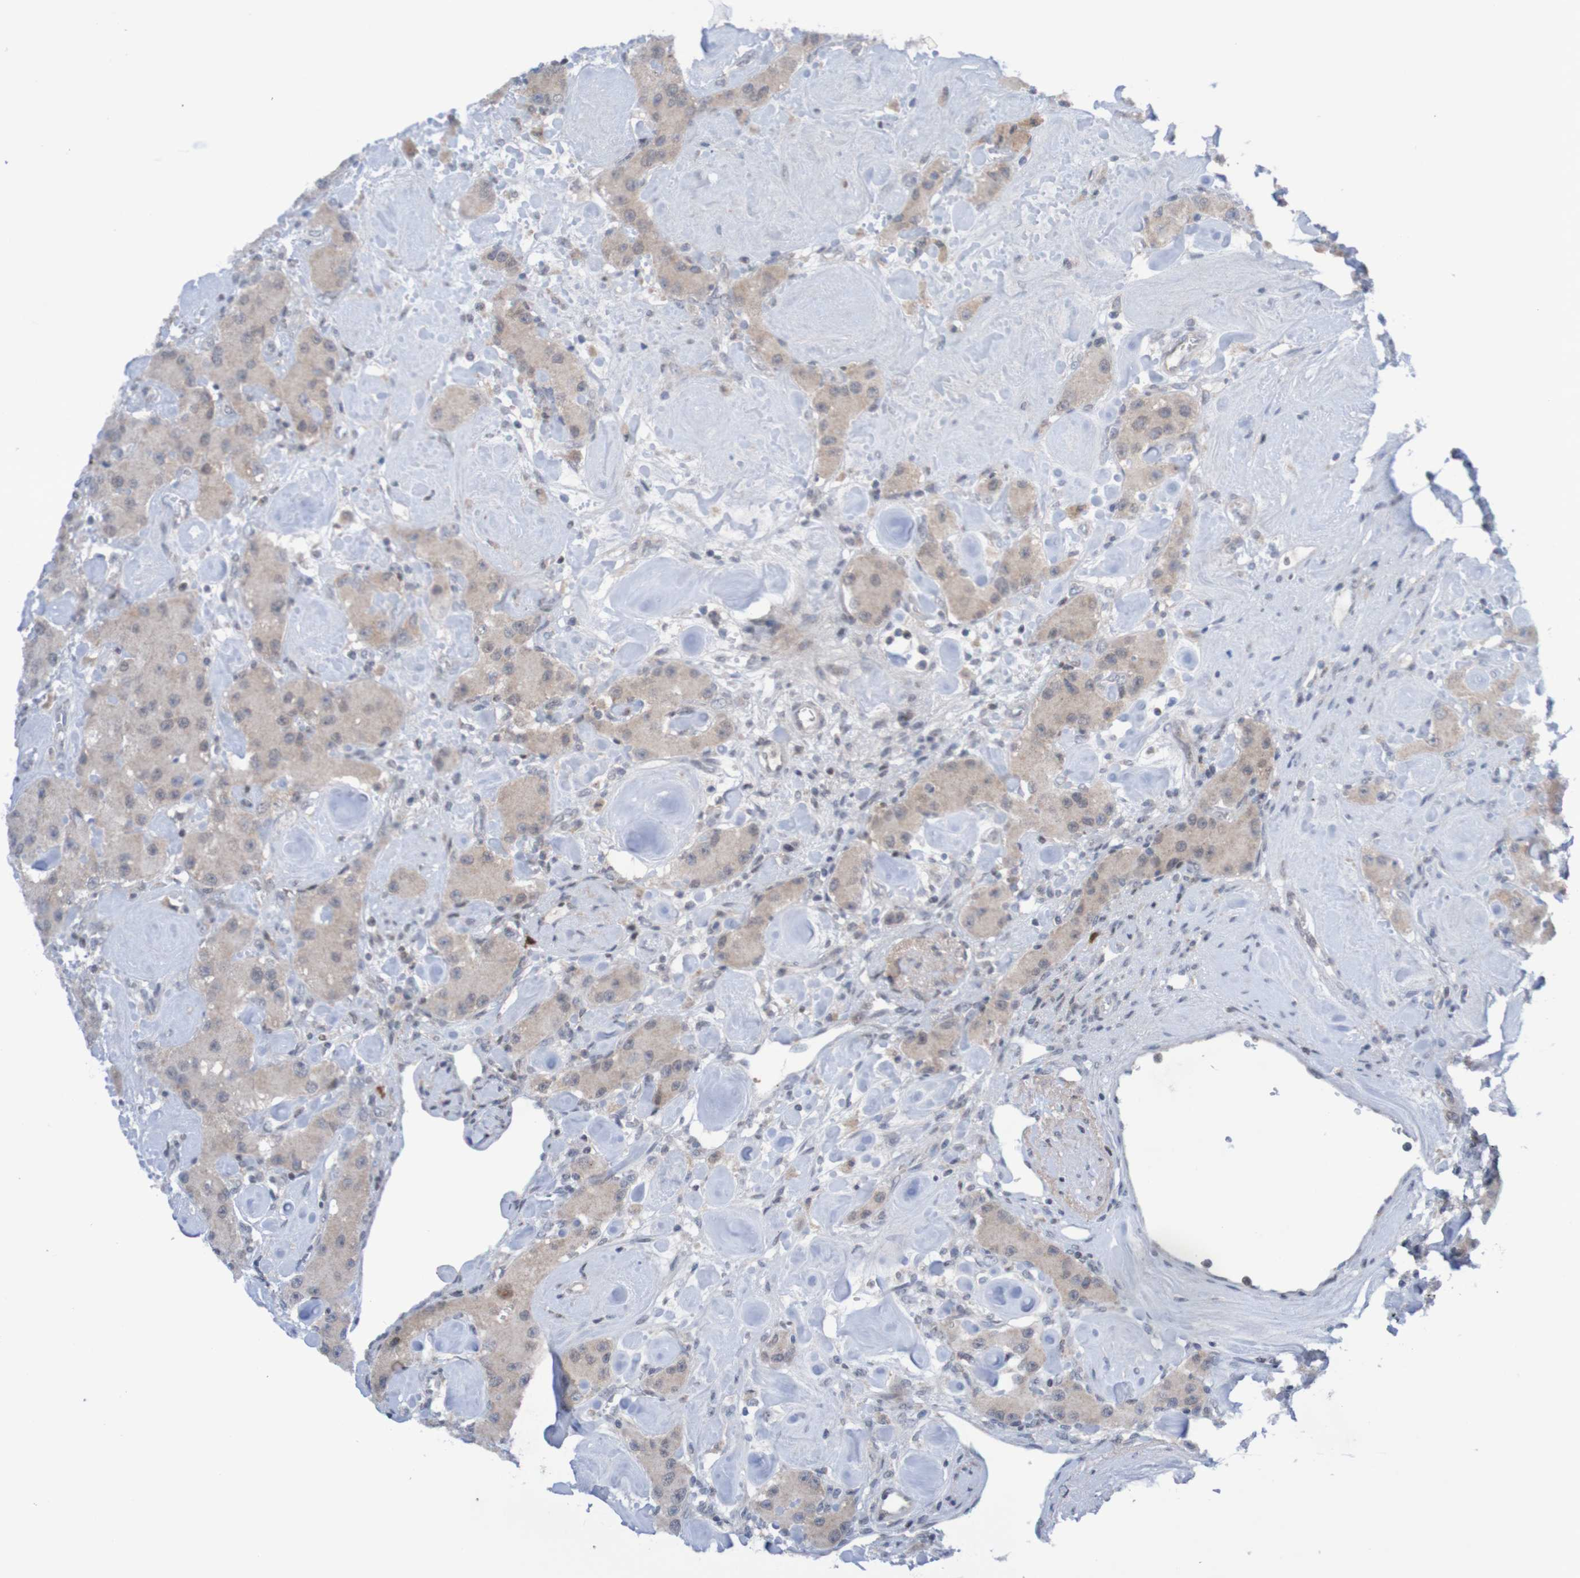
{"staining": {"intensity": "weak", "quantity": ">75%", "location": "cytoplasmic/membranous"}, "tissue": "carcinoid", "cell_type": "Tumor cells", "image_type": "cancer", "snomed": [{"axis": "morphology", "description": "Carcinoid, malignant, NOS"}, {"axis": "topography", "description": "Pancreas"}], "caption": "DAB immunohistochemical staining of human carcinoid (malignant) reveals weak cytoplasmic/membranous protein expression in about >75% of tumor cells.", "gene": "ITLN1", "patient": {"sex": "male", "age": 41}}